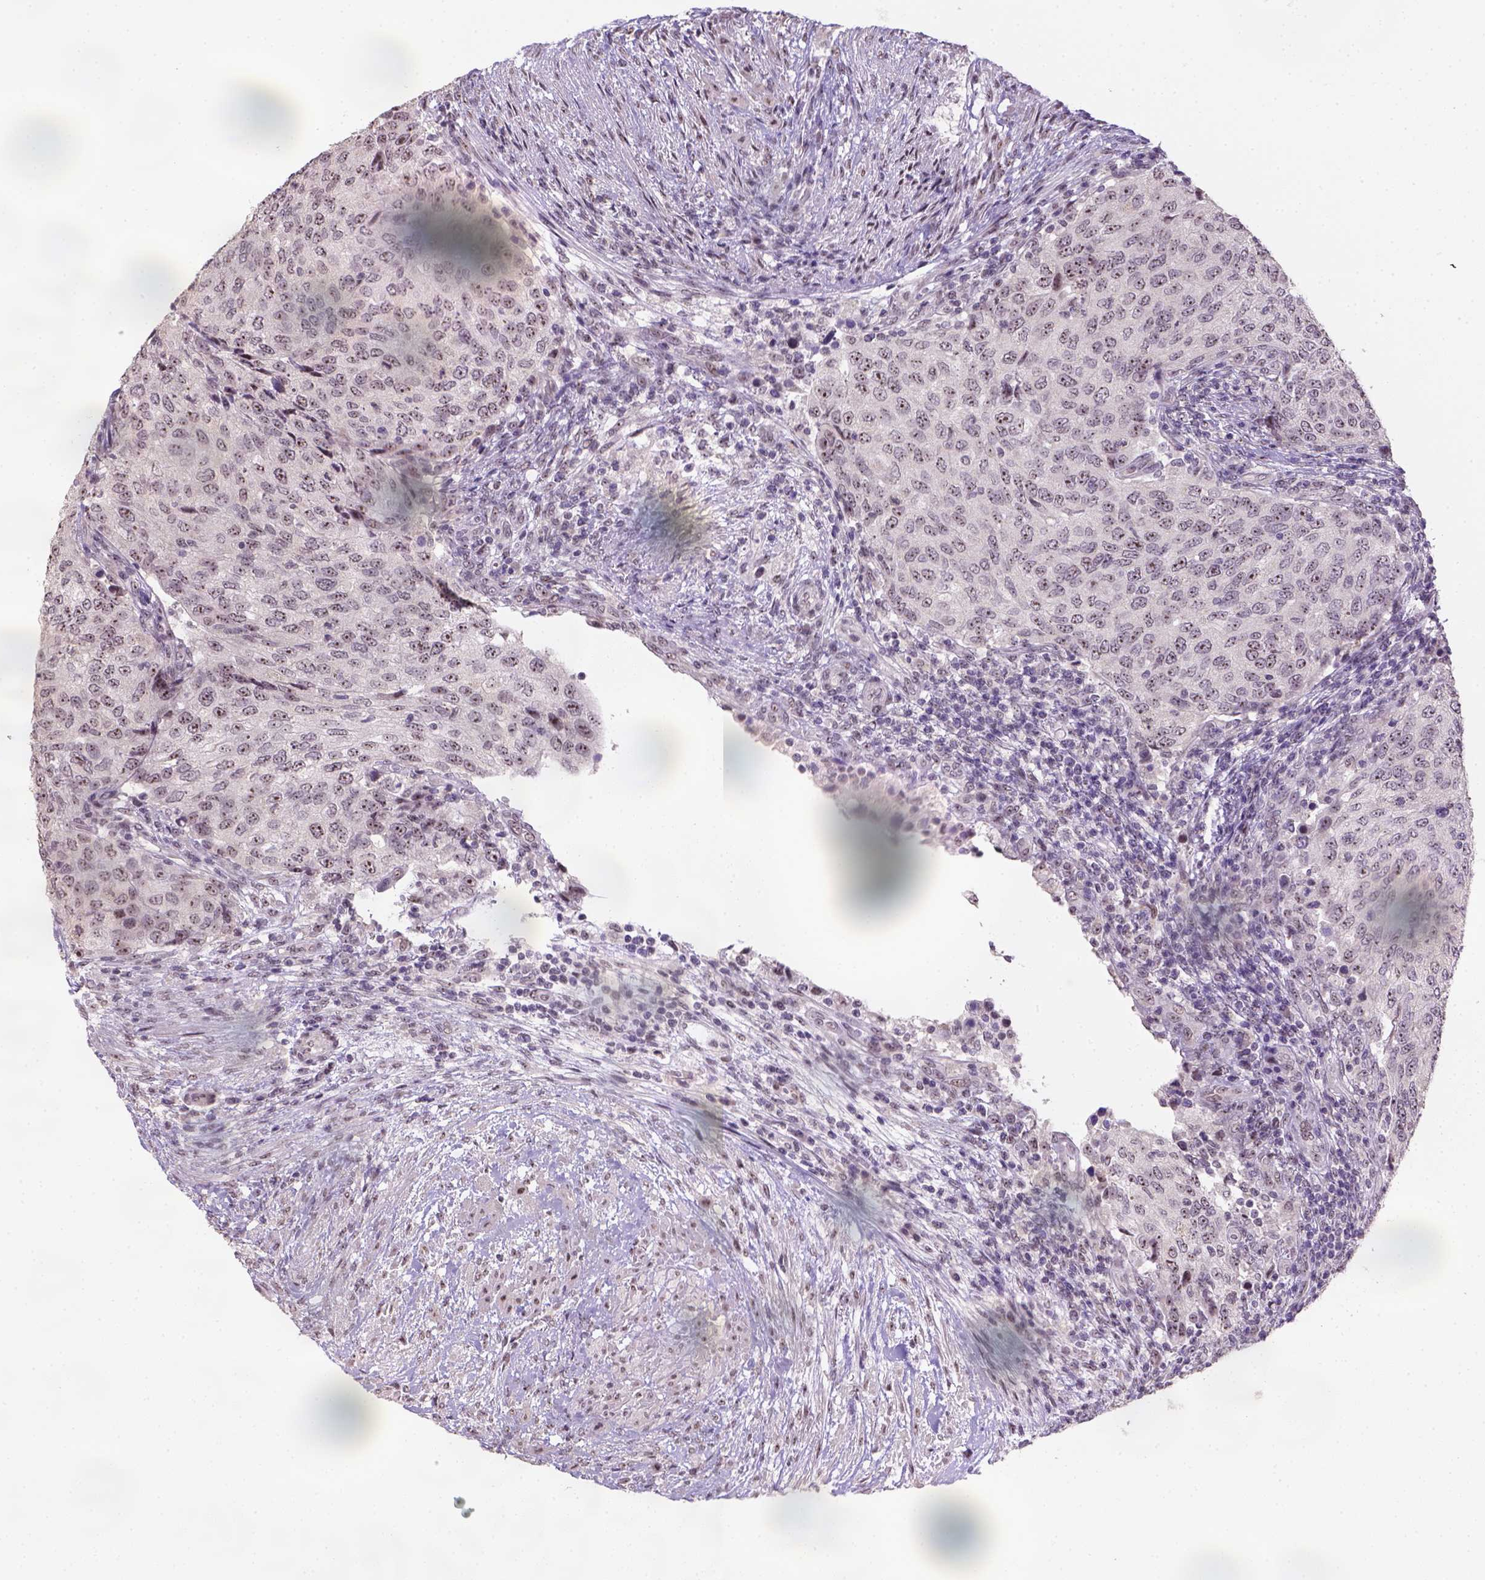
{"staining": {"intensity": "strong", "quantity": ">75%", "location": "nuclear"}, "tissue": "urothelial cancer", "cell_type": "Tumor cells", "image_type": "cancer", "snomed": [{"axis": "morphology", "description": "Urothelial carcinoma, High grade"}, {"axis": "topography", "description": "Urinary bladder"}], "caption": "This is a photomicrograph of immunohistochemistry (IHC) staining of urothelial cancer, which shows strong positivity in the nuclear of tumor cells.", "gene": "DDX50", "patient": {"sex": "female", "age": 78}}